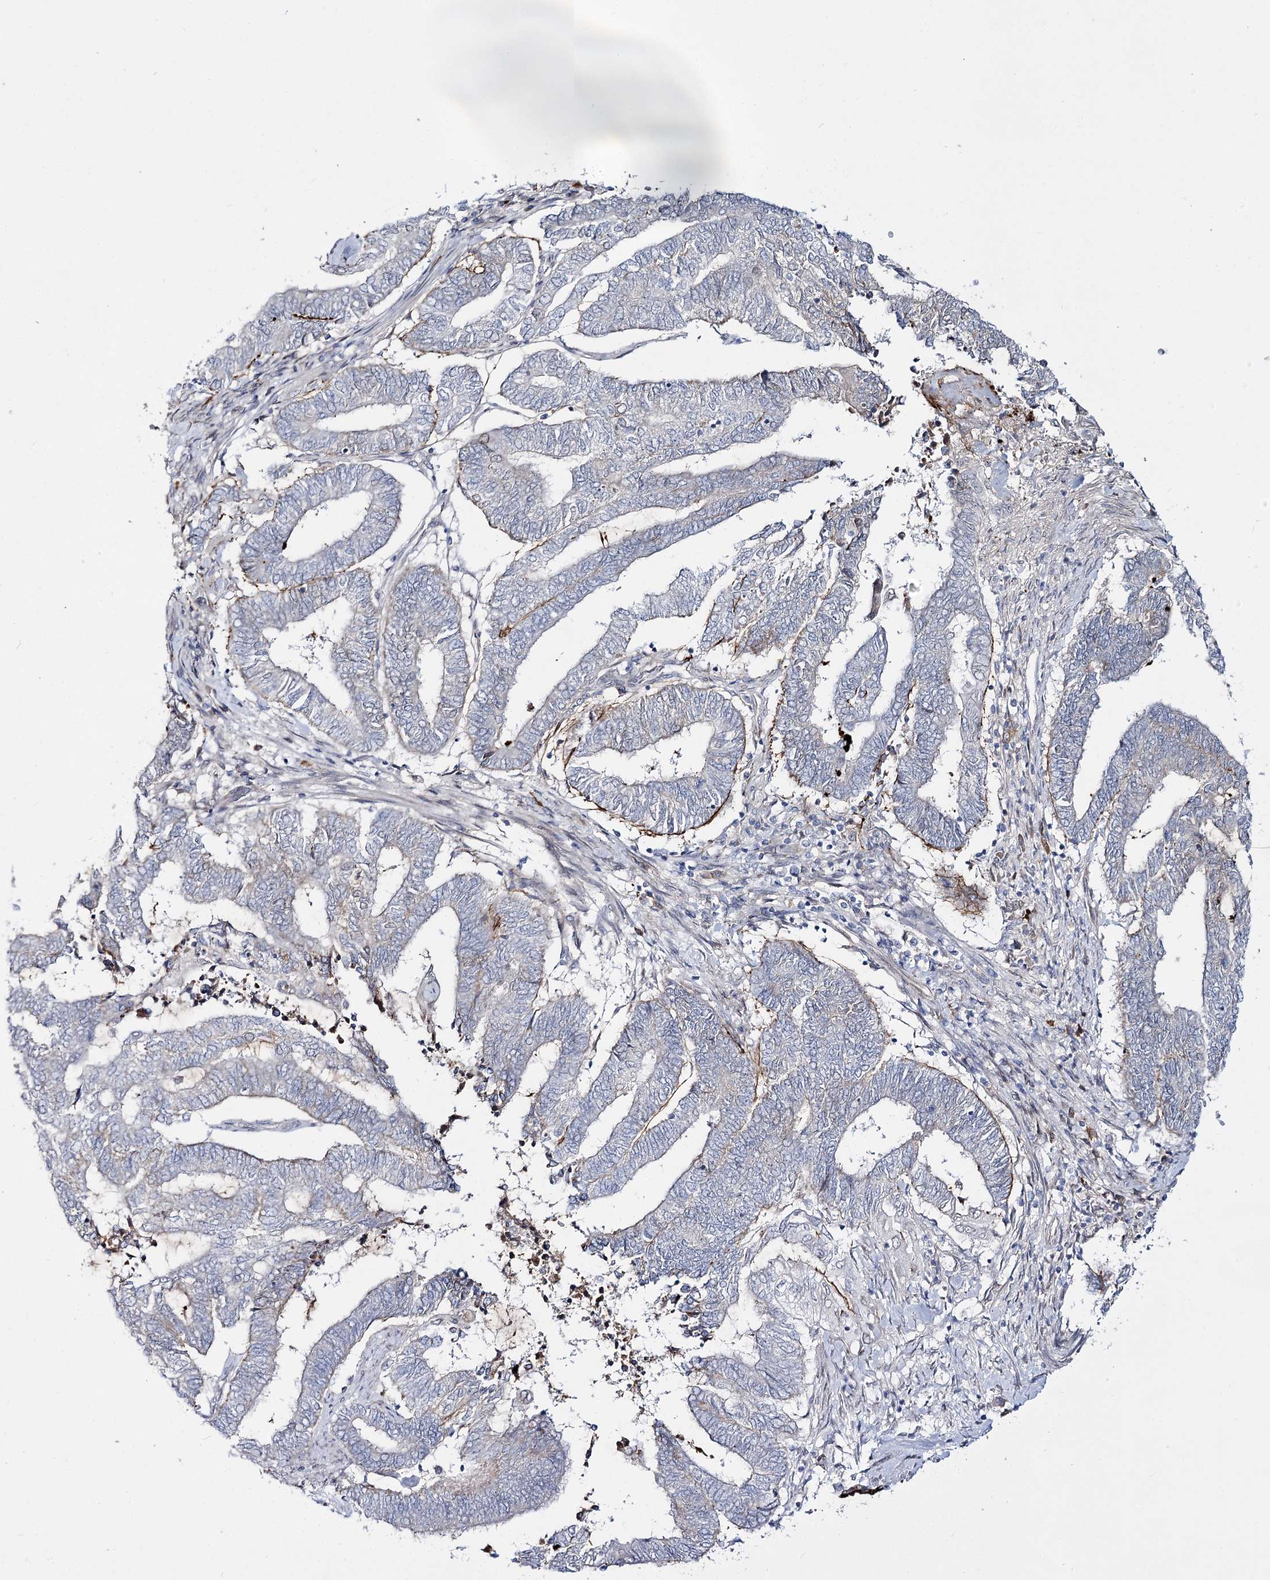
{"staining": {"intensity": "negative", "quantity": "none", "location": "none"}, "tissue": "endometrial cancer", "cell_type": "Tumor cells", "image_type": "cancer", "snomed": [{"axis": "morphology", "description": "Adenocarcinoma, NOS"}, {"axis": "topography", "description": "Uterus"}, {"axis": "topography", "description": "Endometrium"}], "caption": "This is a micrograph of immunohistochemistry staining of adenocarcinoma (endometrial), which shows no expression in tumor cells.", "gene": "C11orf80", "patient": {"sex": "female", "age": 70}}